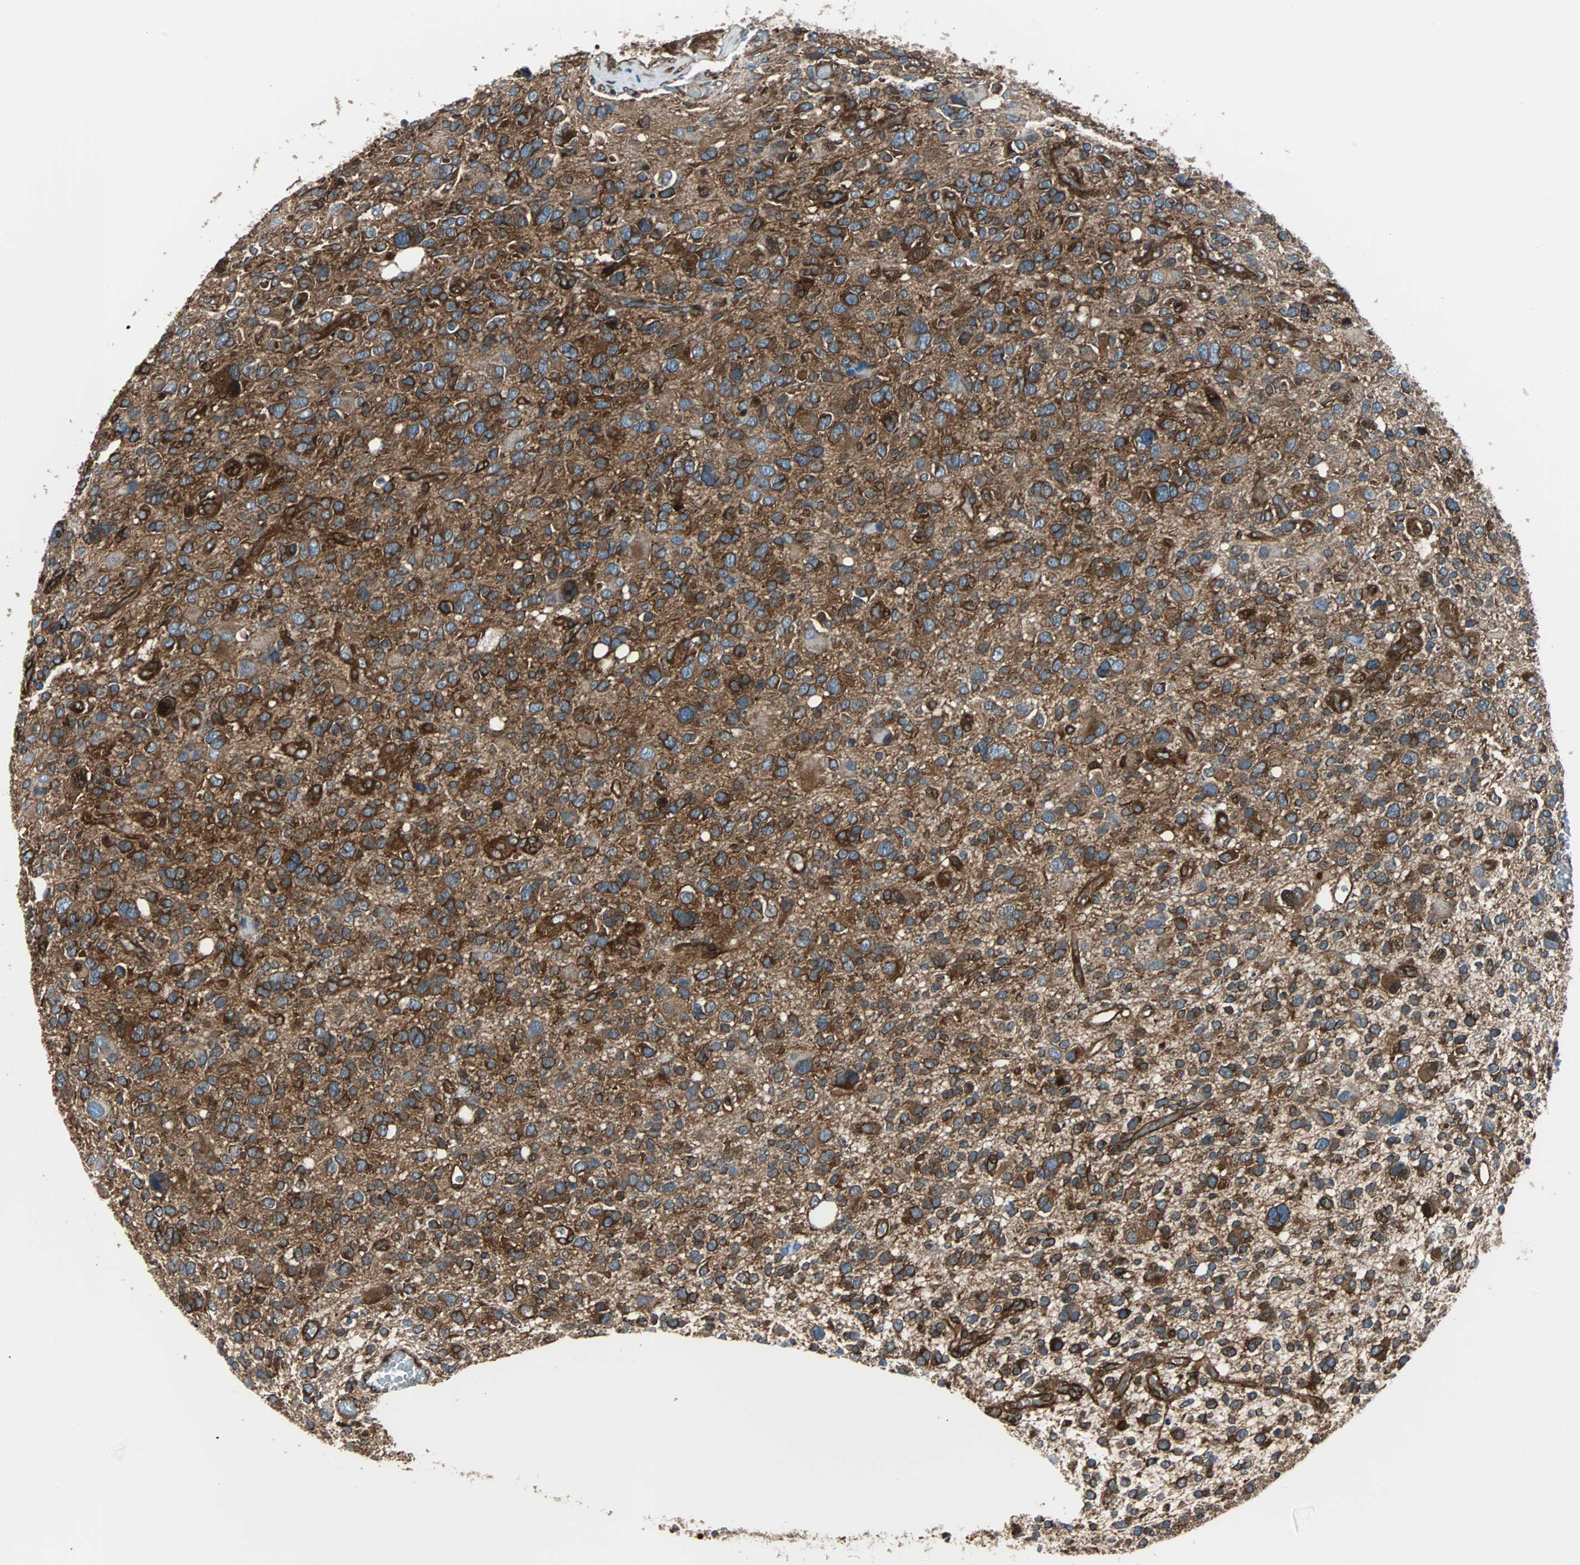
{"staining": {"intensity": "strong", "quantity": ">75%", "location": "cytoplasmic/membranous"}, "tissue": "glioma", "cell_type": "Tumor cells", "image_type": "cancer", "snomed": [{"axis": "morphology", "description": "Glioma, malignant, High grade"}, {"axis": "topography", "description": "Brain"}], "caption": "Immunohistochemistry (IHC) micrograph of malignant glioma (high-grade) stained for a protein (brown), which reveals high levels of strong cytoplasmic/membranous expression in approximately >75% of tumor cells.", "gene": "RELA", "patient": {"sex": "male", "age": 48}}